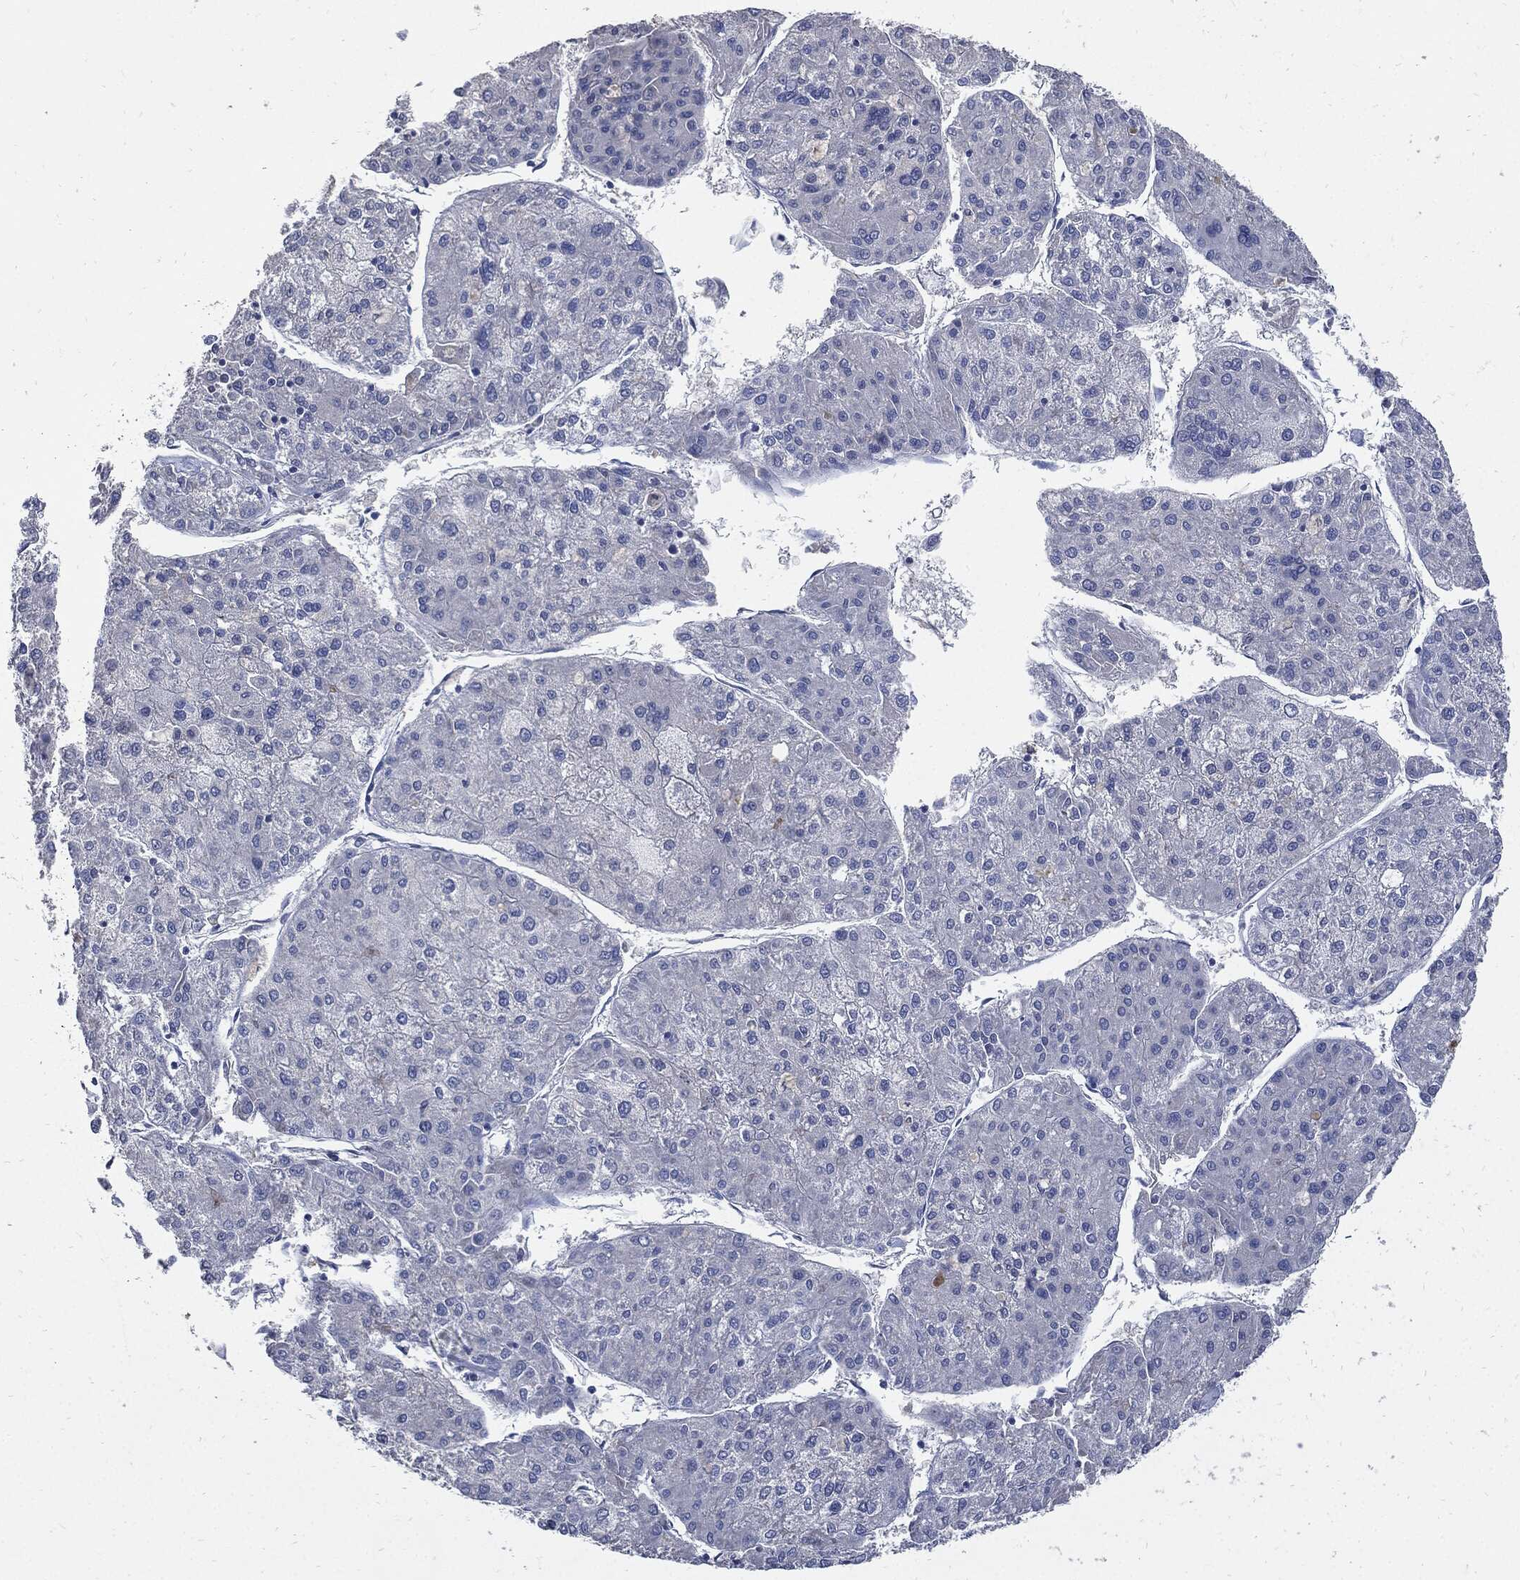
{"staining": {"intensity": "negative", "quantity": "none", "location": "none"}, "tissue": "liver cancer", "cell_type": "Tumor cells", "image_type": "cancer", "snomed": [{"axis": "morphology", "description": "Carcinoma, Hepatocellular, NOS"}, {"axis": "topography", "description": "Liver"}], "caption": "This is an immunohistochemistry histopathology image of liver cancer (hepatocellular carcinoma). There is no staining in tumor cells.", "gene": "CPE", "patient": {"sex": "male", "age": 43}}